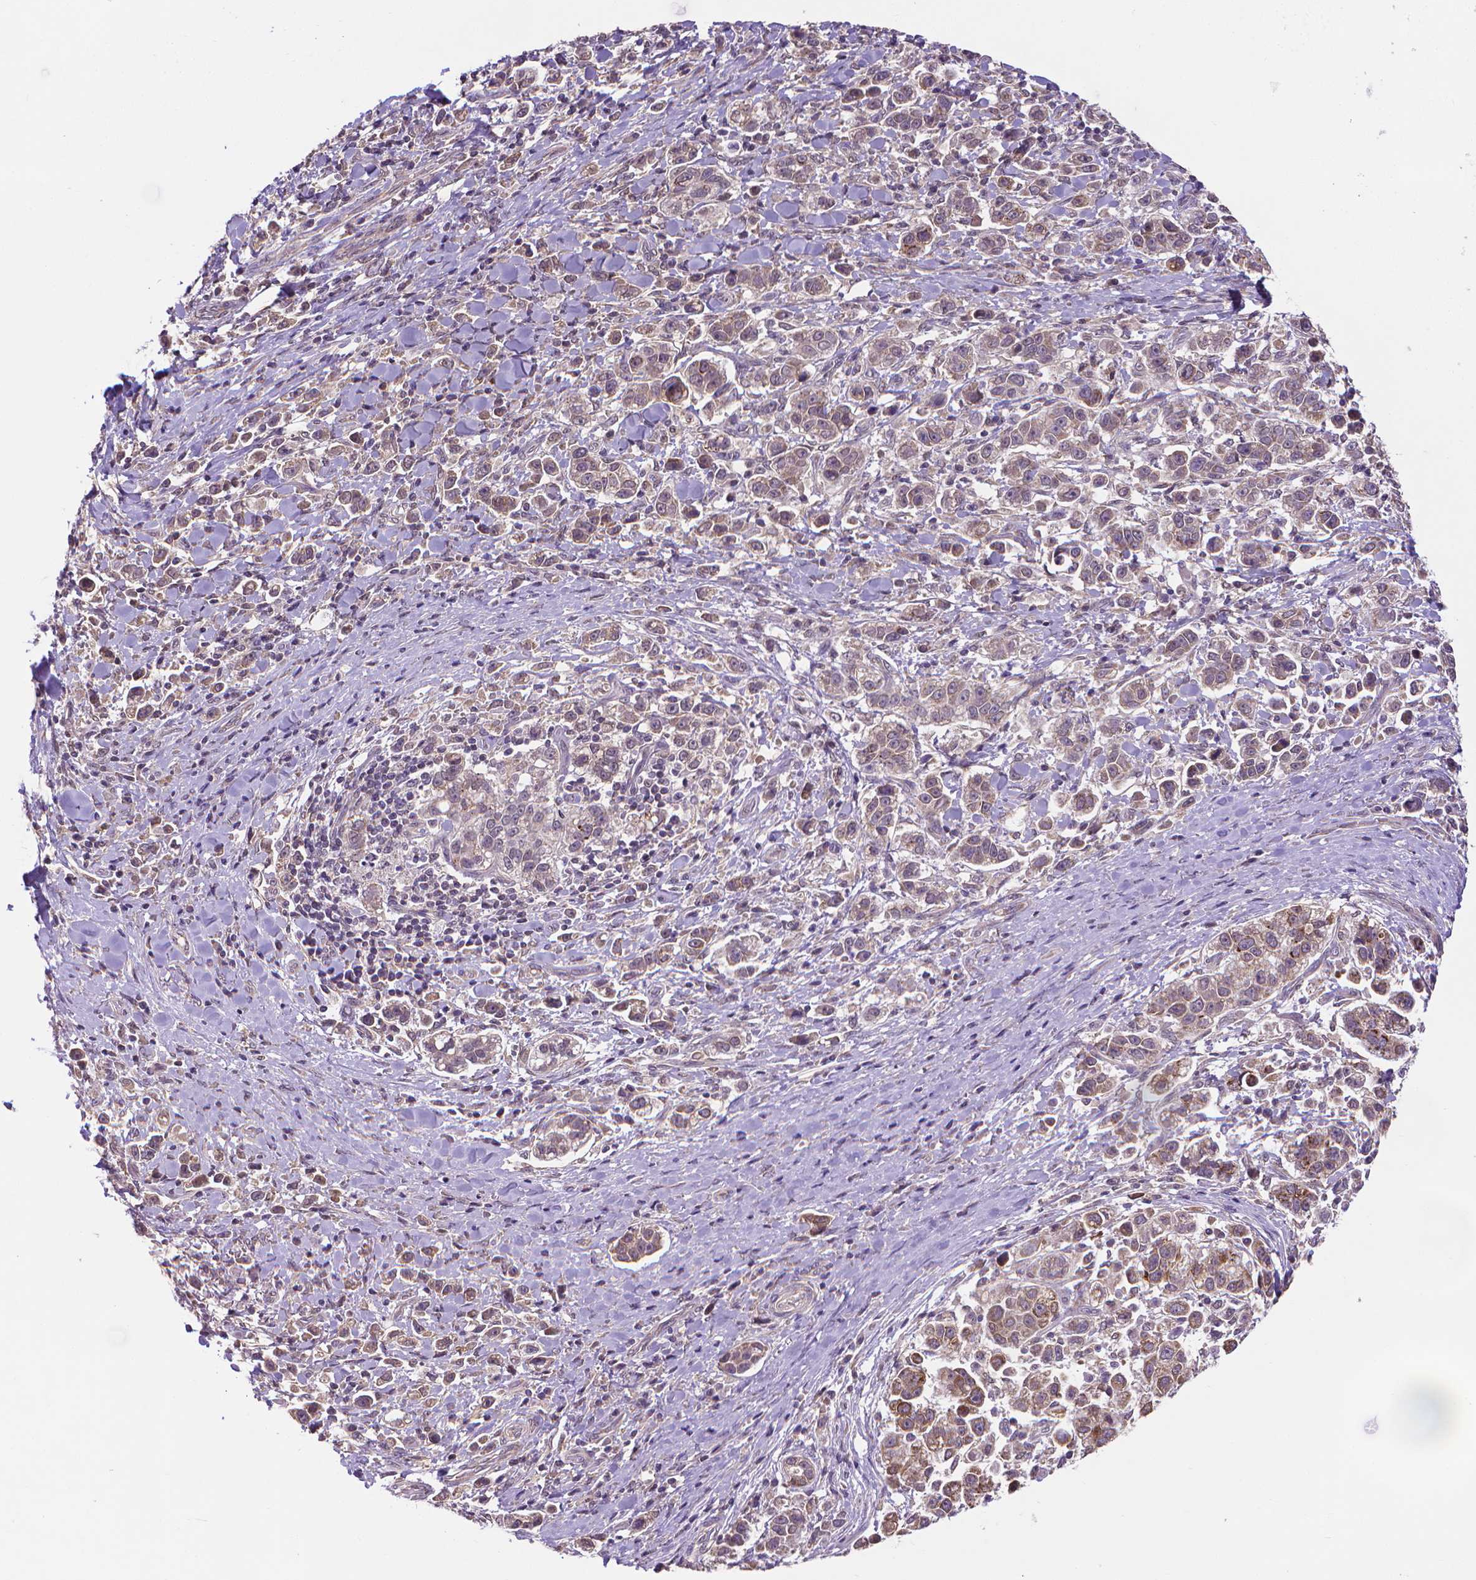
{"staining": {"intensity": "weak", "quantity": "25%-75%", "location": "cytoplasmic/membranous"}, "tissue": "stomach cancer", "cell_type": "Tumor cells", "image_type": "cancer", "snomed": [{"axis": "morphology", "description": "Adenocarcinoma, NOS"}, {"axis": "topography", "description": "Stomach"}], "caption": "Protein expression analysis of human stomach cancer reveals weak cytoplasmic/membranous expression in about 25%-75% of tumor cells.", "gene": "GPR63", "patient": {"sex": "male", "age": 93}}